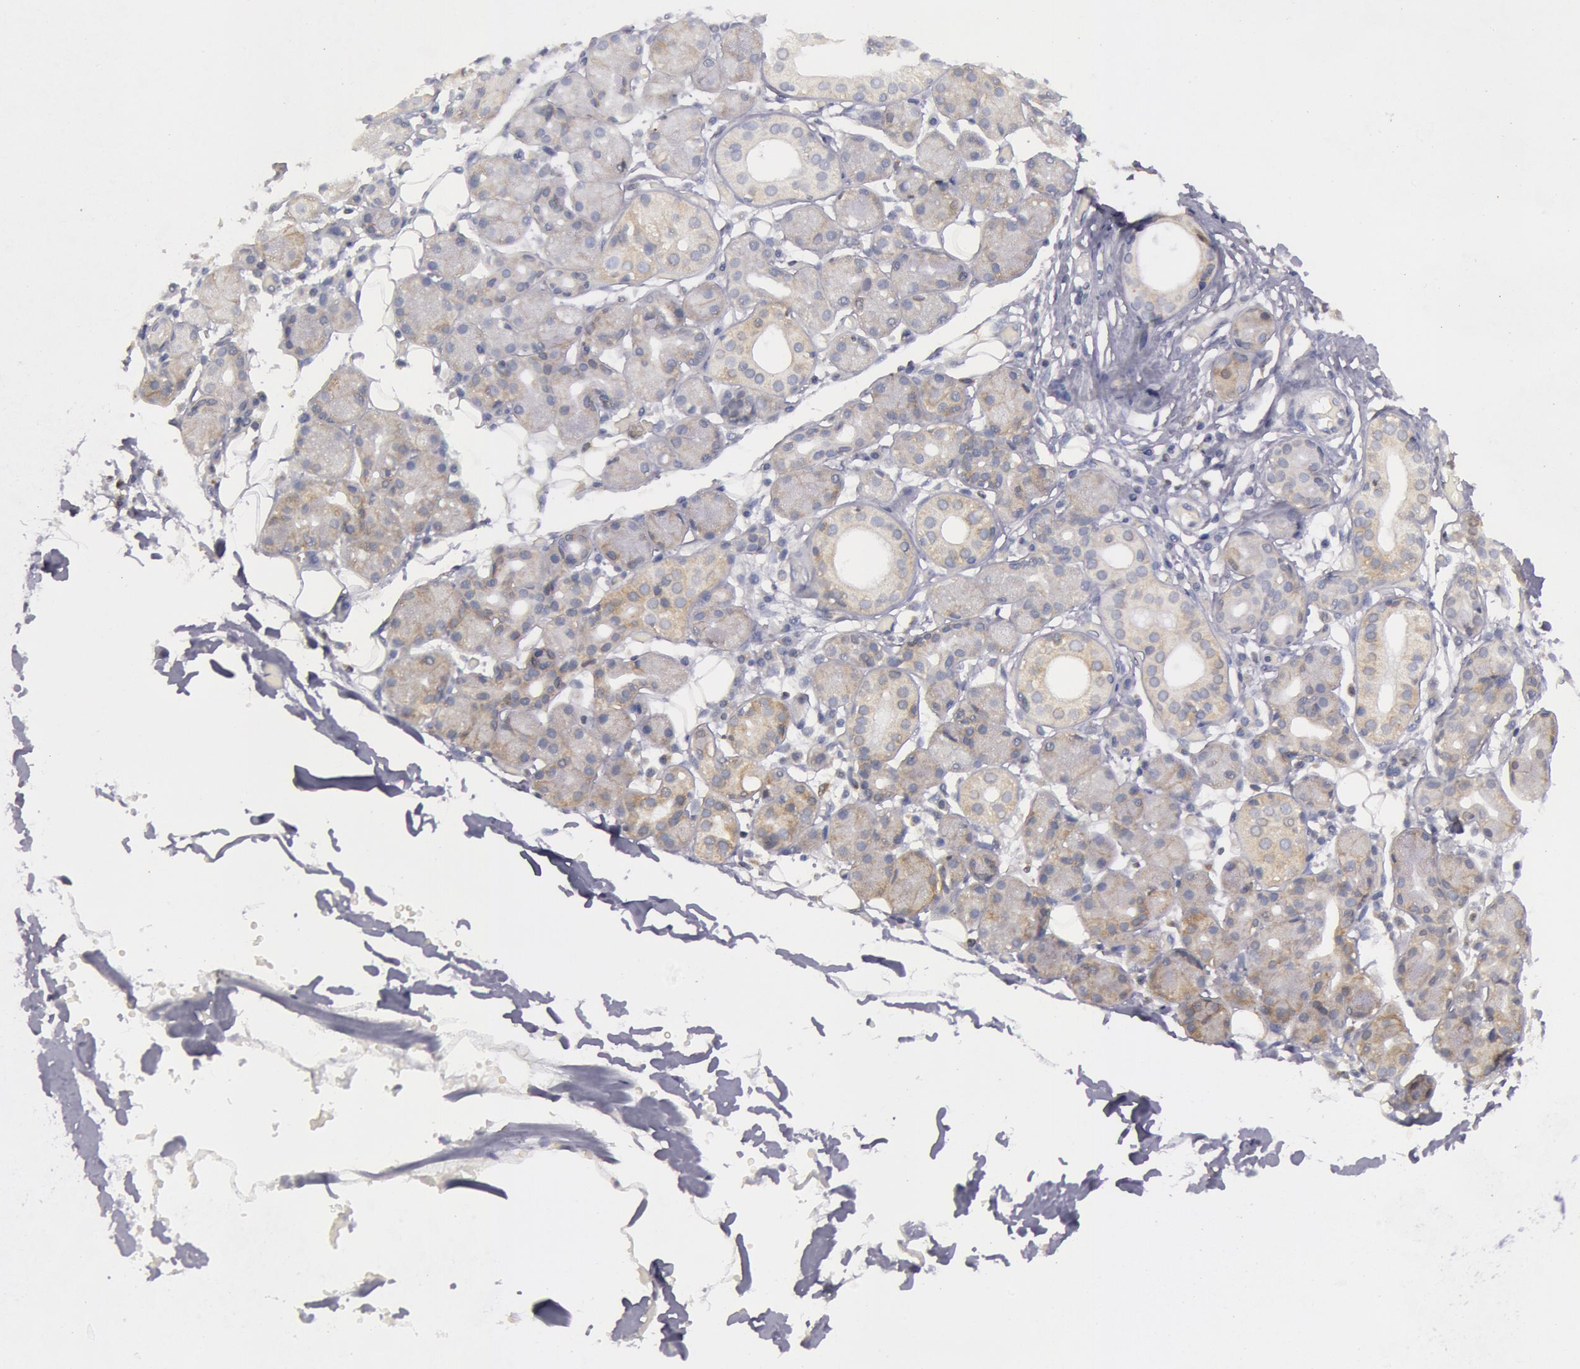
{"staining": {"intensity": "weak", "quantity": "25%-75%", "location": "cytoplasmic/membranous"}, "tissue": "salivary gland", "cell_type": "Glandular cells", "image_type": "normal", "snomed": [{"axis": "morphology", "description": "Normal tissue, NOS"}, {"axis": "topography", "description": "Salivary gland"}, {"axis": "topography", "description": "Peripheral nerve tissue"}], "caption": "High-magnification brightfield microscopy of unremarkable salivary gland stained with DAB (brown) and counterstained with hematoxylin (blue). glandular cells exhibit weak cytoplasmic/membranous staining is seen in approximately25%-75% of cells. The staining was performed using DAB (3,3'-diaminobenzidine) to visualize the protein expression in brown, while the nuclei were stained in blue with hematoxylin (Magnification: 20x).", "gene": "ERBB2", "patient": {"sex": "male", "age": 62}}